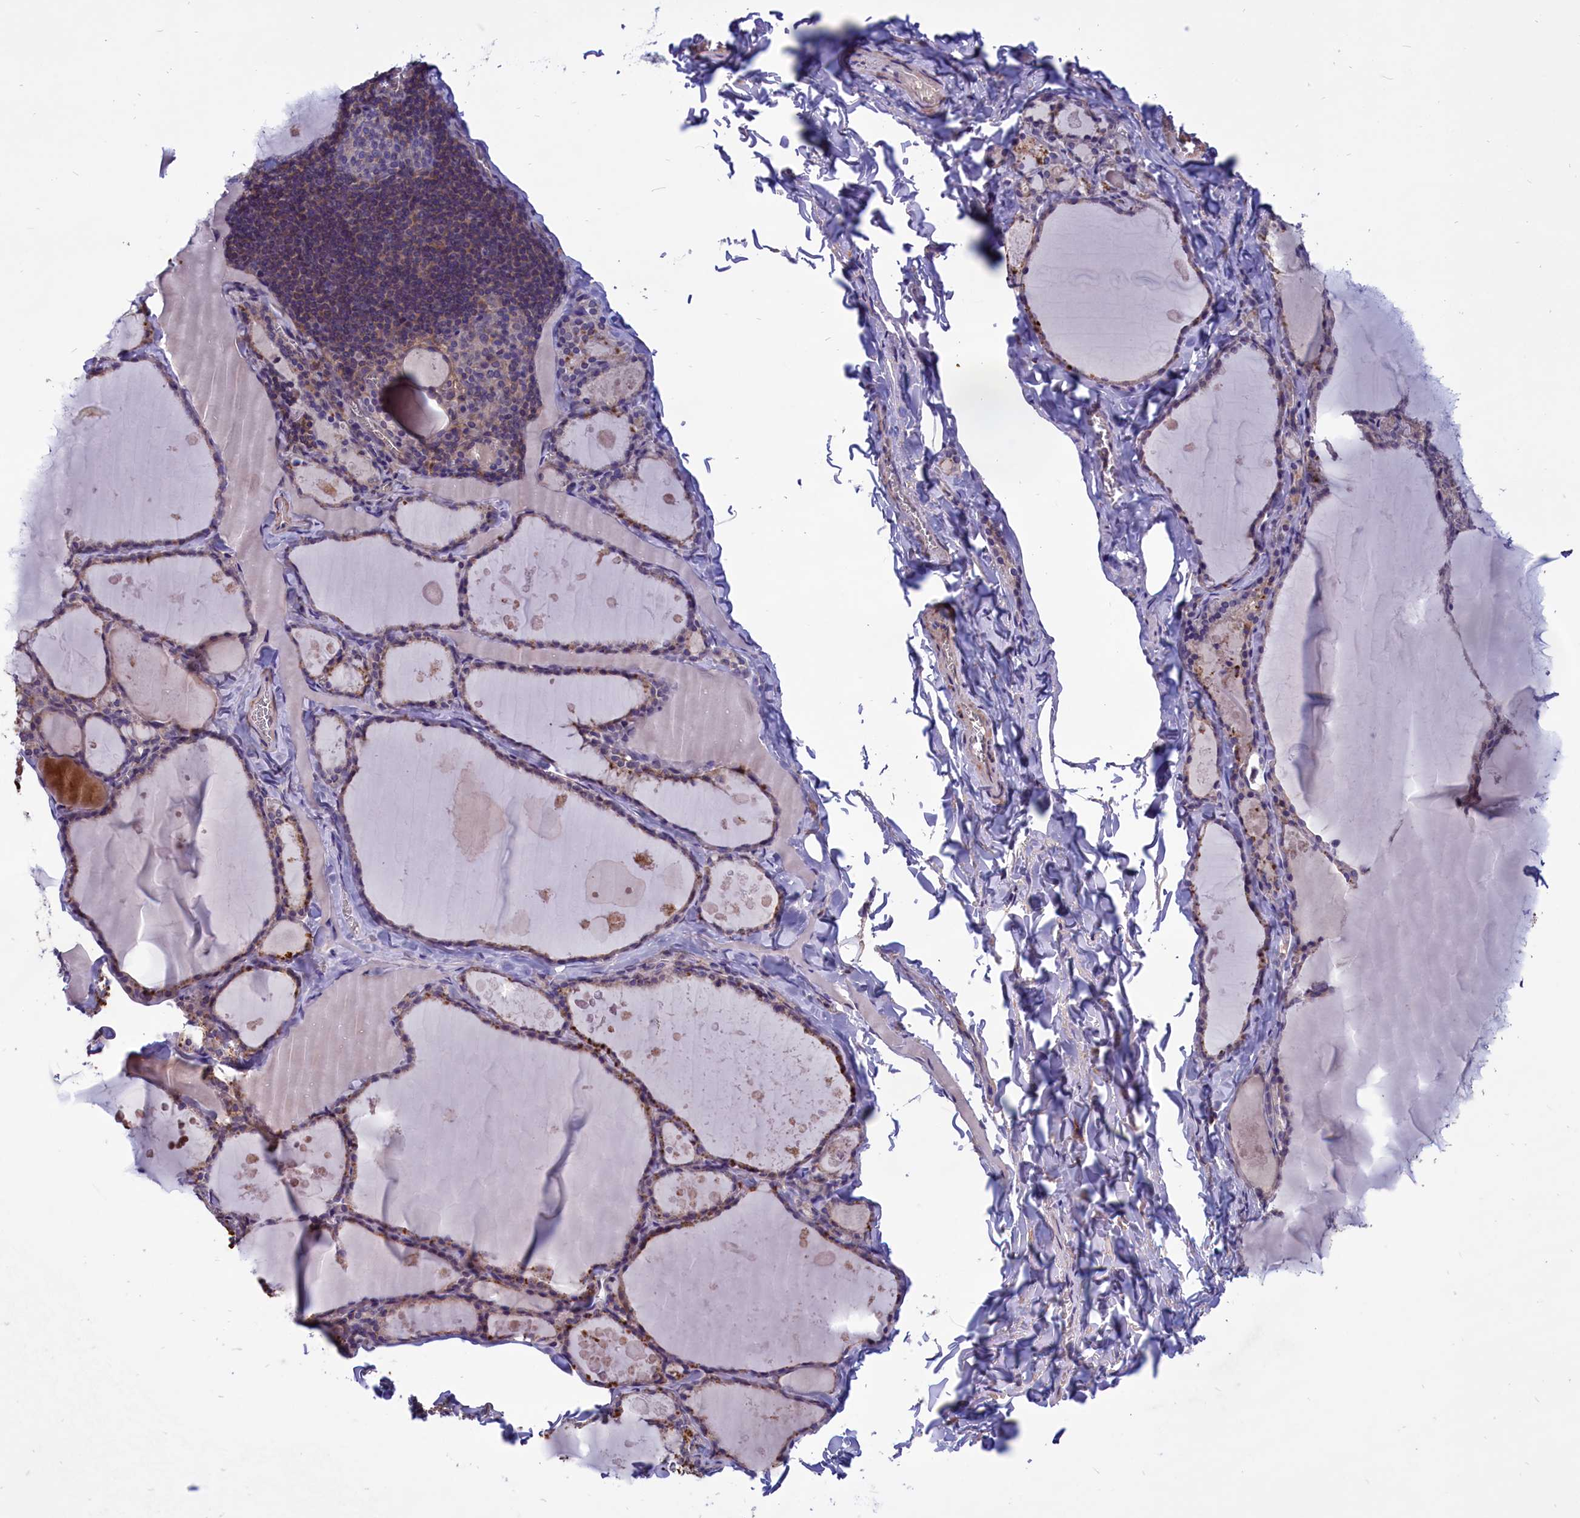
{"staining": {"intensity": "moderate", "quantity": ">75%", "location": "cytoplasmic/membranous"}, "tissue": "thyroid gland", "cell_type": "Glandular cells", "image_type": "normal", "snomed": [{"axis": "morphology", "description": "Normal tissue, NOS"}, {"axis": "topography", "description": "Thyroid gland"}], "caption": "Immunohistochemical staining of benign thyroid gland displays moderate cytoplasmic/membranous protein expression in about >75% of glandular cells.", "gene": "AMDHD2", "patient": {"sex": "male", "age": 56}}